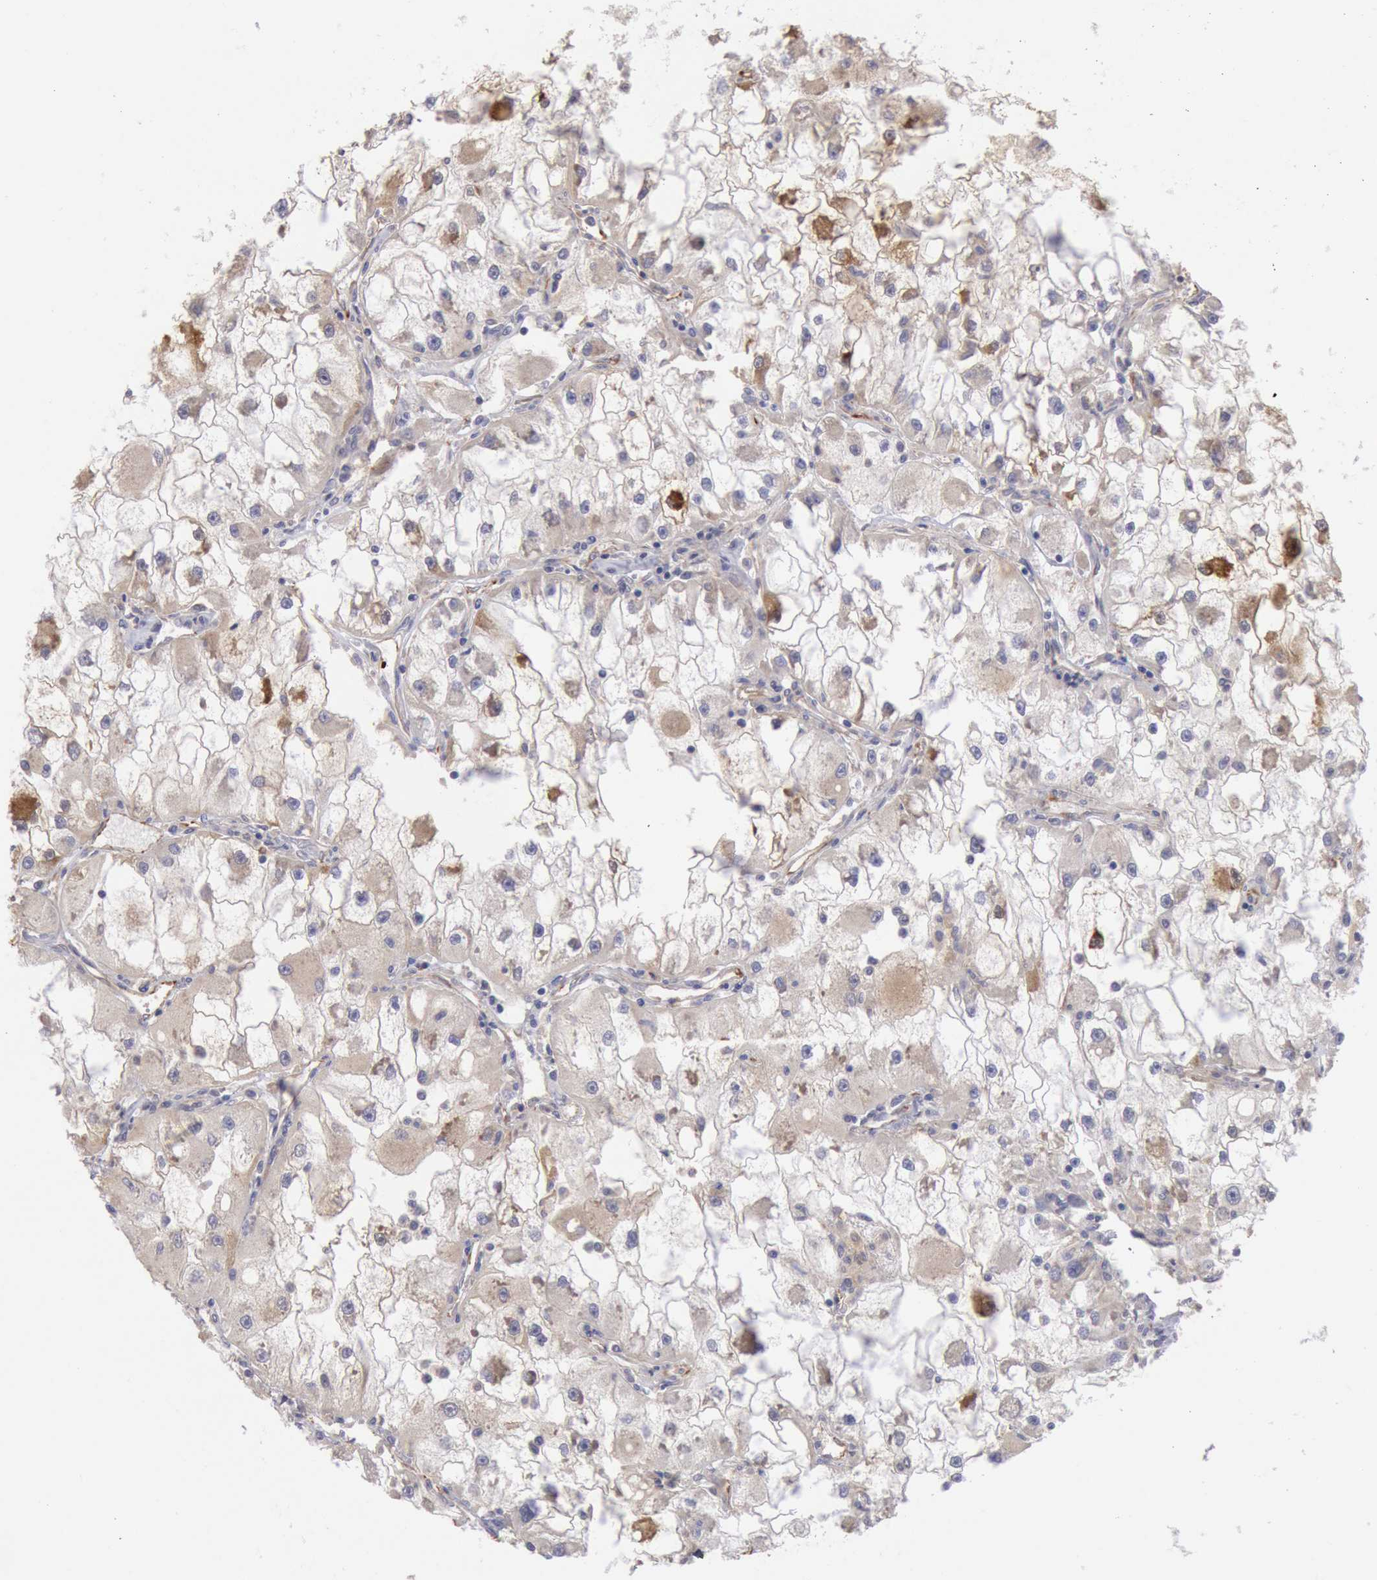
{"staining": {"intensity": "negative", "quantity": "none", "location": "none"}, "tissue": "renal cancer", "cell_type": "Tumor cells", "image_type": "cancer", "snomed": [{"axis": "morphology", "description": "Adenocarcinoma, NOS"}, {"axis": "topography", "description": "Kidney"}], "caption": "The micrograph exhibits no staining of tumor cells in renal cancer (adenocarcinoma).", "gene": "RNF139", "patient": {"sex": "female", "age": 73}}